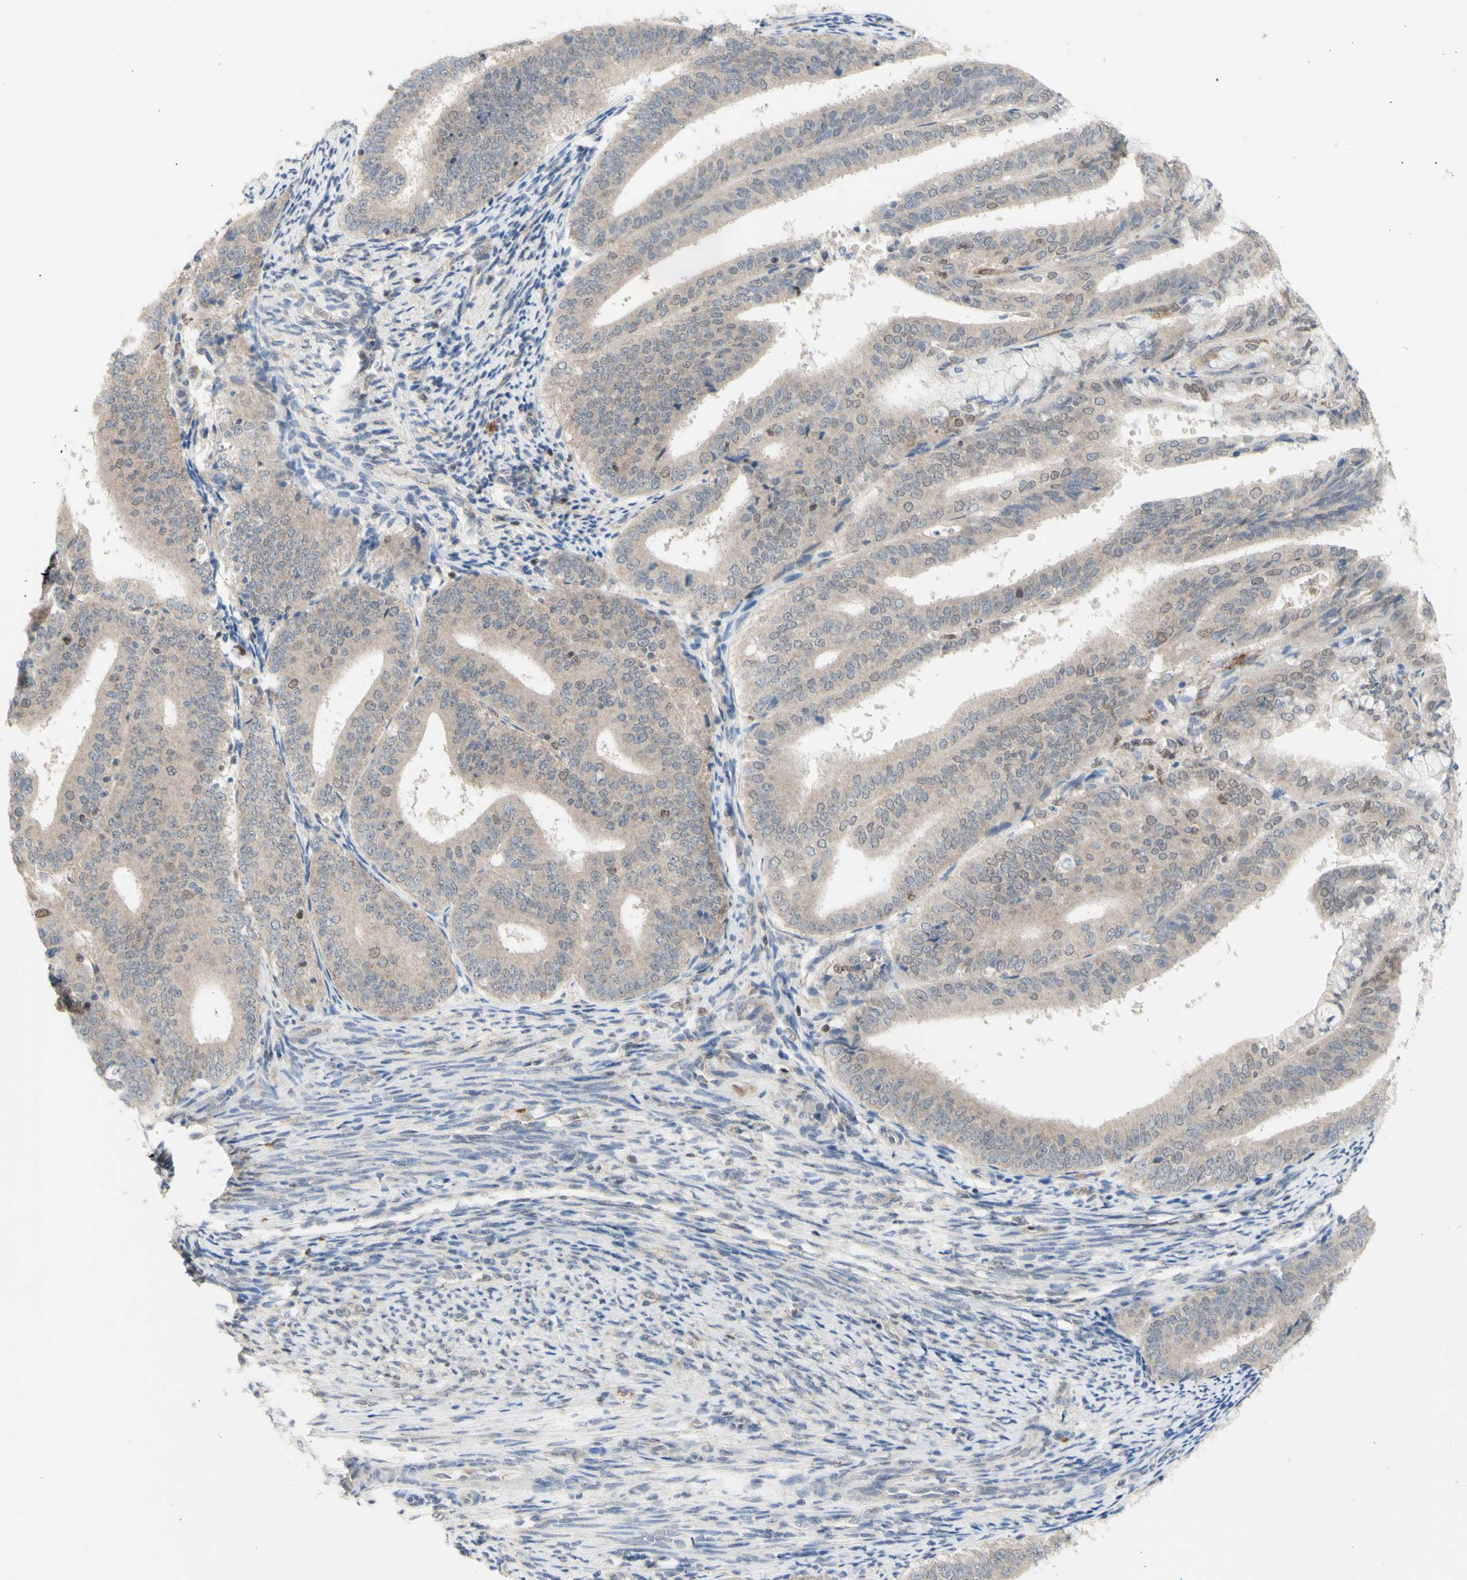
{"staining": {"intensity": "weak", "quantity": ">75%", "location": "cytoplasmic/membranous"}, "tissue": "endometrial cancer", "cell_type": "Tumor cells", "image_type": "cancer", "snomed": [{"axis": "morphology", "description": "Adenocarcinoma, NOS"}, {"axis": "topography", "description": "Endometrium"}], "caption": "Endometrial cancer (adenocarcinoma) stained for a protein (brown) demonstrates weak cytoplasmic/membranous positive expression in about >75% of tumor cells.", "gene": "NLRP1", "patient": {"sex": "female", "age": 63}}